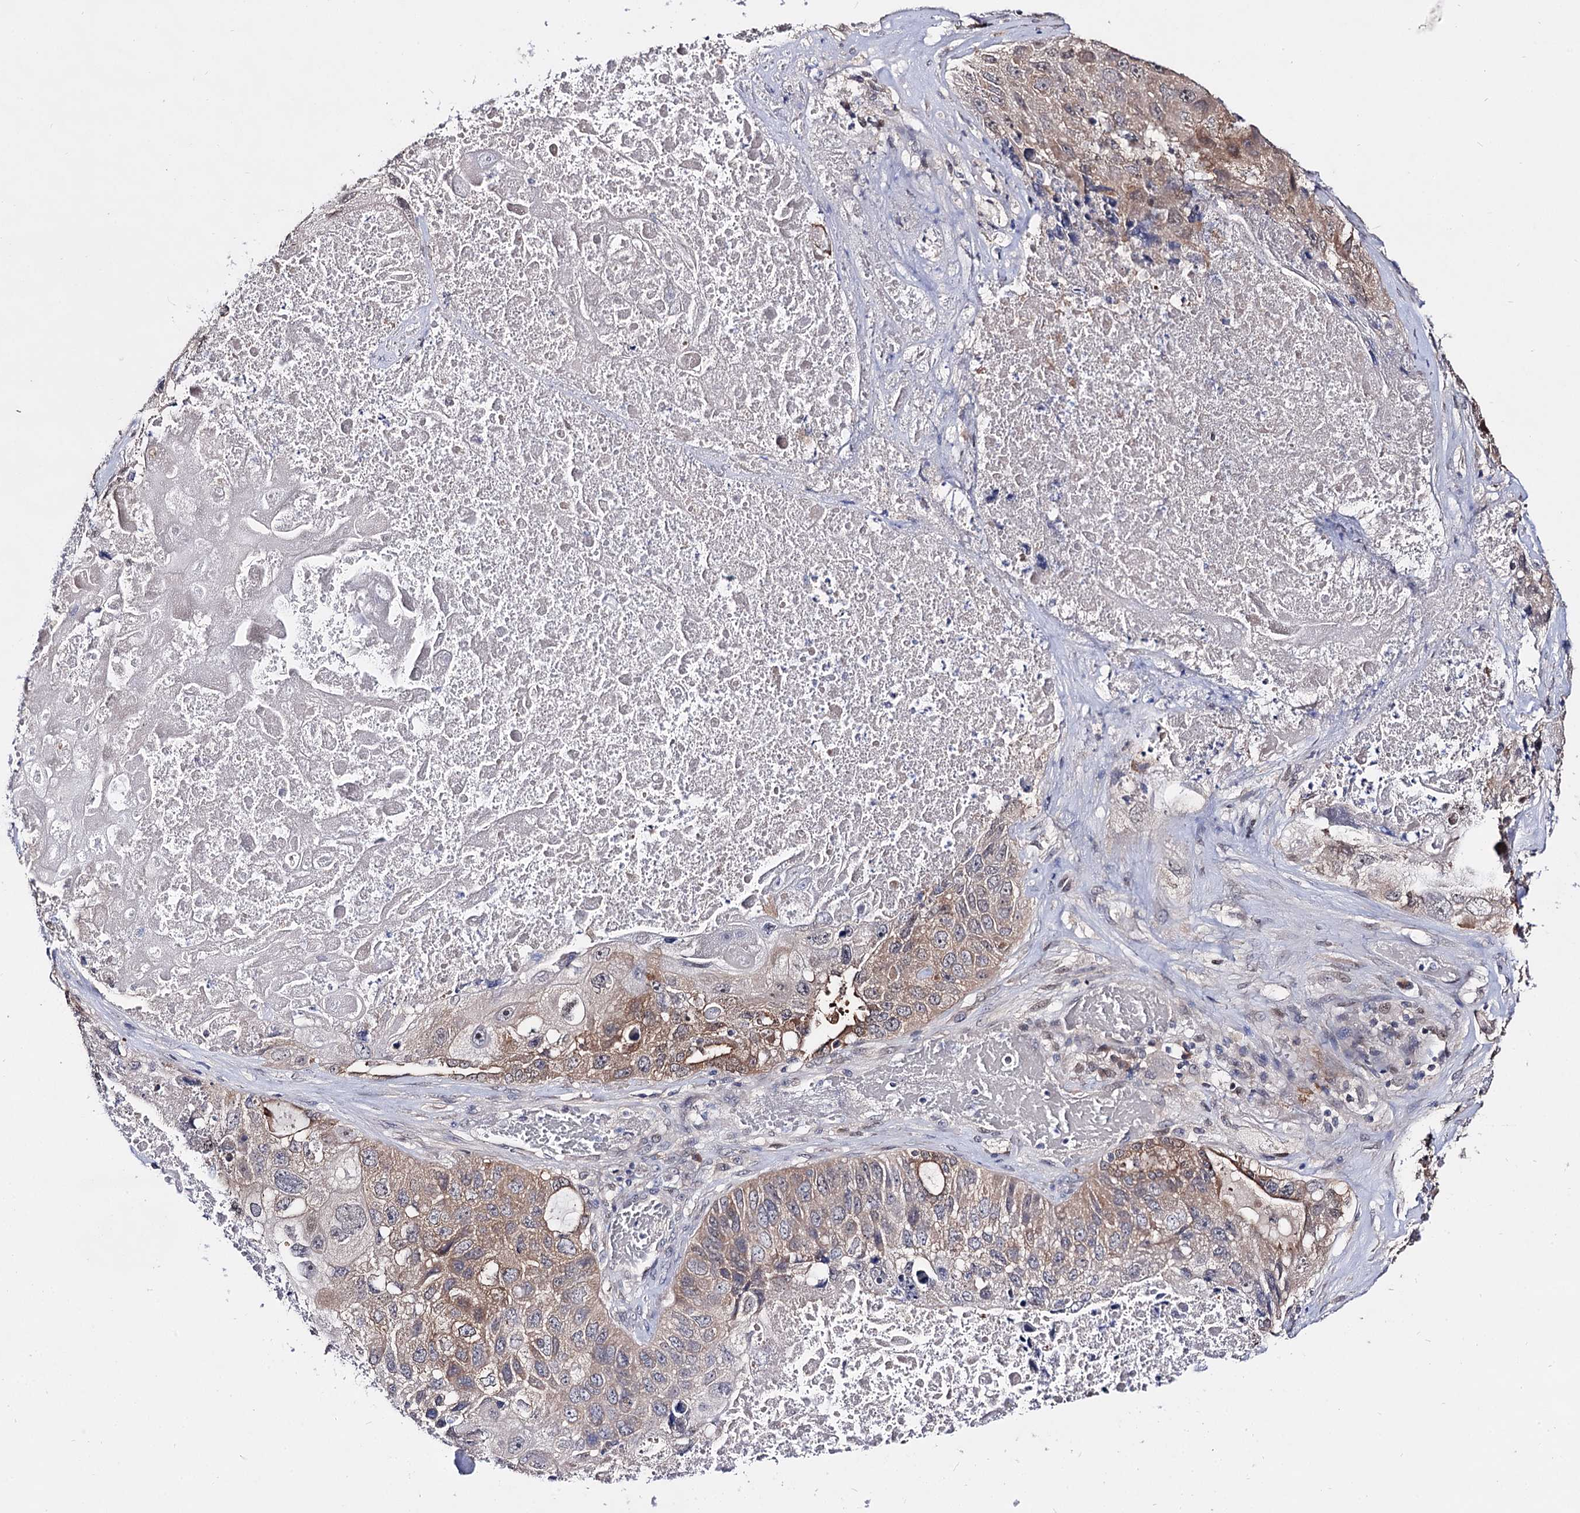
{"staining": {"intensity": "weak", "quantity": "25%-75%", "location": "cytoplasmic/membranous"}, "tissue": "lung cancer", "cell_type": "Tumor cells", "image_type": "cancer", "snomed": [{"axis": "morphology", "description": "Squamous cell carcinoma, NOS"}, {"axis": "topography", "description": "Lung"}], "caption": "A brown stain labels weak cytoplasmic/membranous expression of a protein in lung cancer (squamous cell carcinoma) tumor cells.", "gene": "ARFIP2", "patient": {"sex": "male", "age": 61}}